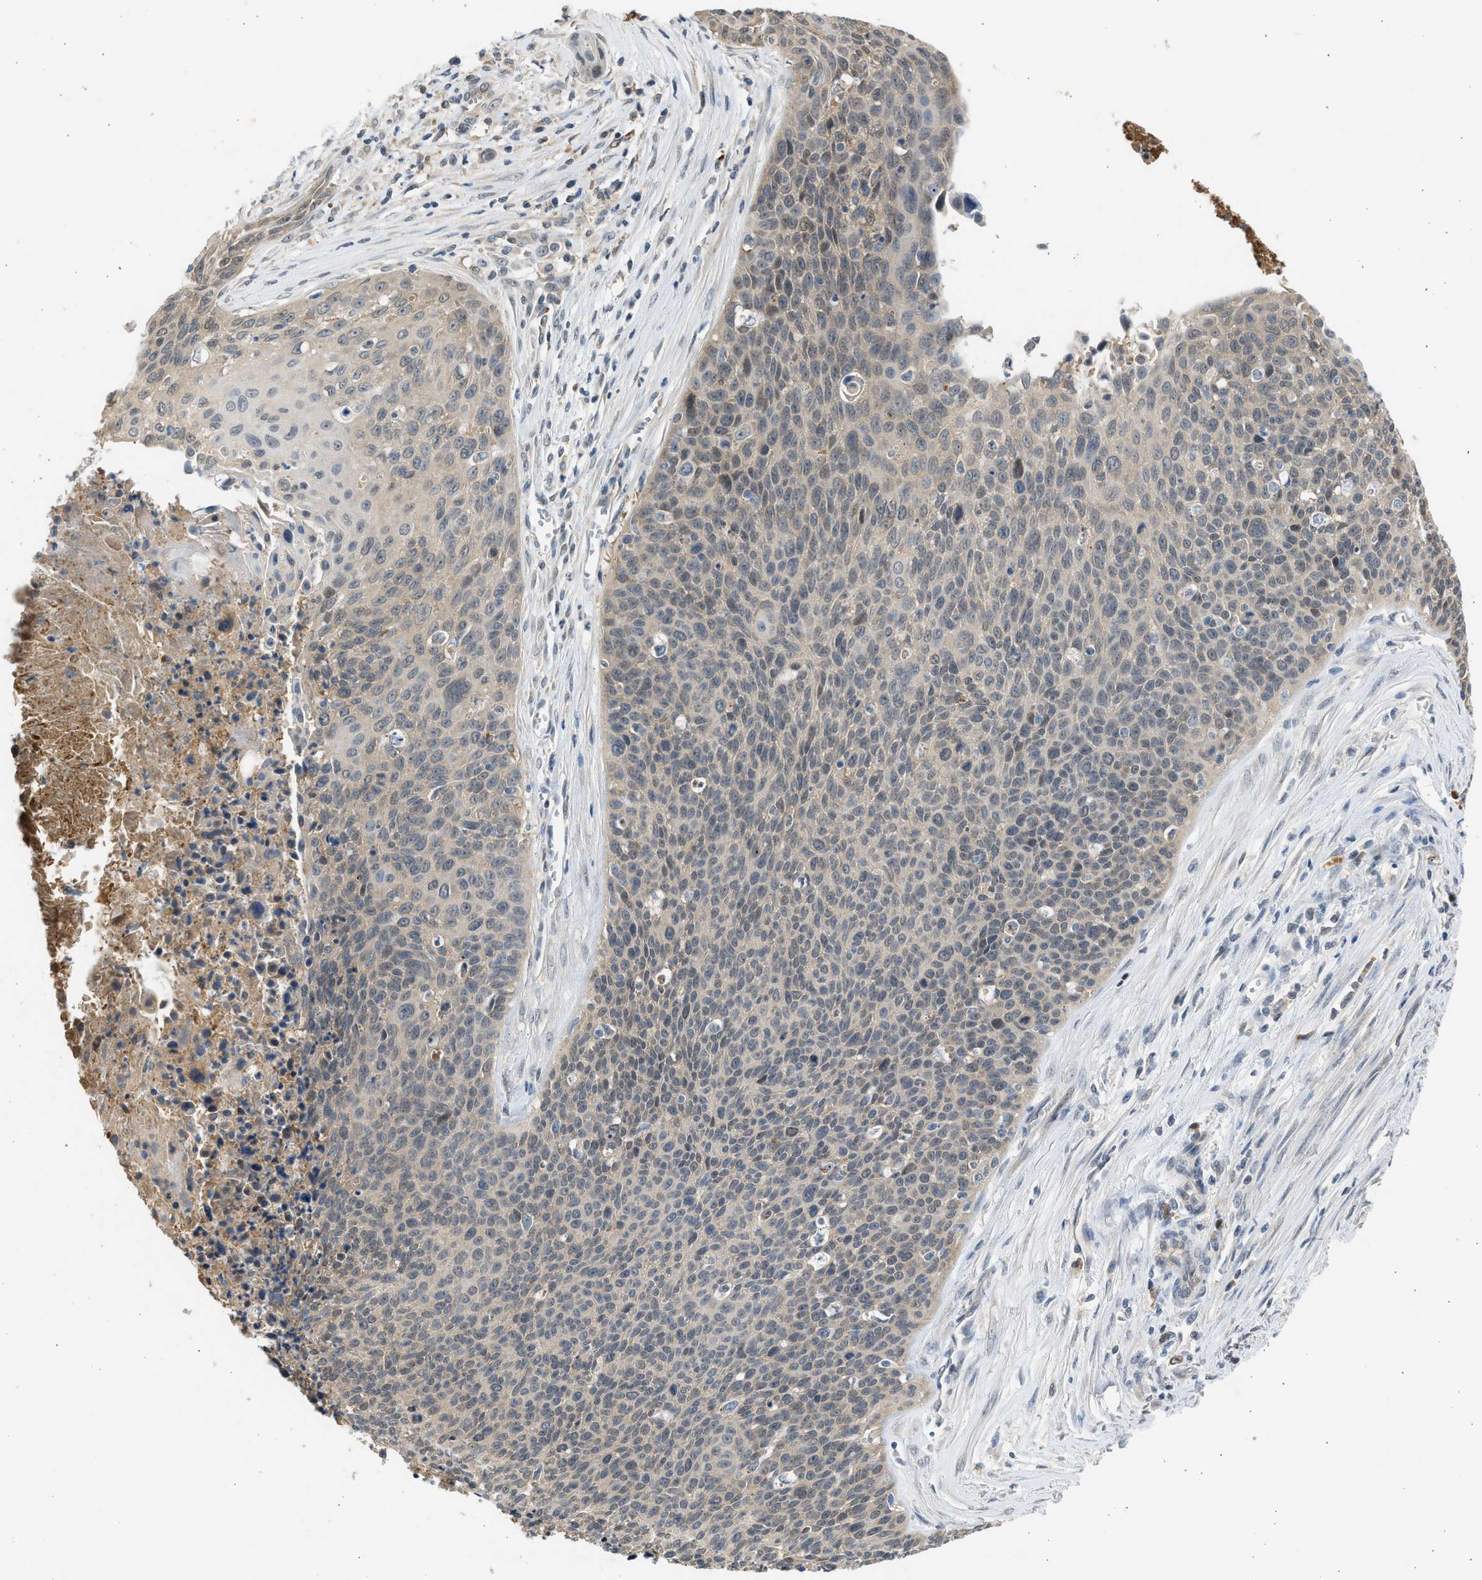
{"staining": {"intensity": "weak", "quantity": "25%-75%", "location": "cytoplasmic/membranous"}, "tissue": "cervical cancer", "cell_type": "Tumor cells", "image_type": "cancer", "snomed": [{"axis": "morphology", "description": "Squamous cell carcinoma, NOS"}, {"axis": "topography", "description": "Cervix"}], "caption": "Cervical cancer was stained to show a protein in brown. There is low levels of weak cytoplasmic/membranous expression in approximately 25%-75% of tumor cells. Immunohistochemistry (ihc) stains the protein of interest in brown and the nuclei are stained blue.", "gene": "MAPK7", "patient": {"sex": "female", "age": 55}}